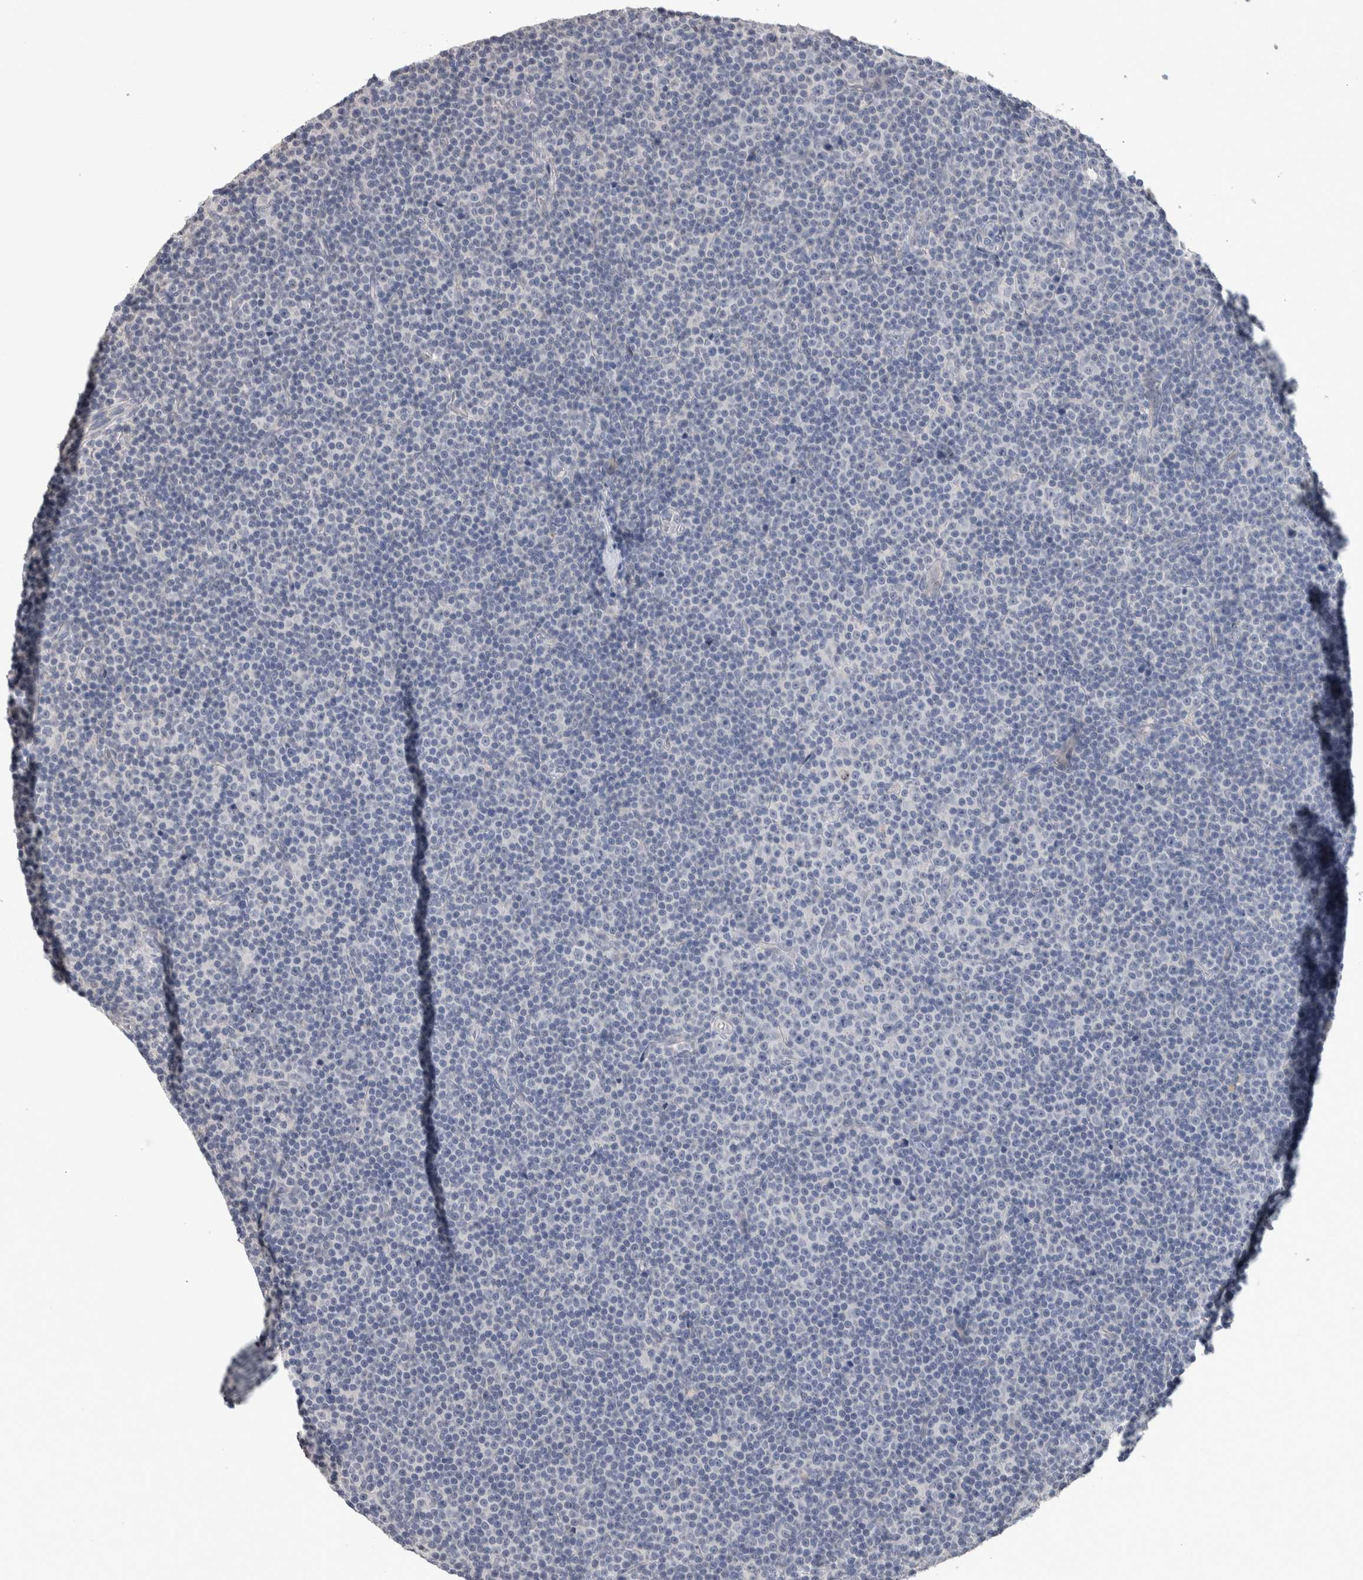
{"staining": {"intensity": "negative", "quantity": "none", "location": "none"}, "tissue": "lymphoma", "cell_type": "Tumor cells", "image_type": "cancer", "snomed": [{"axis": "morphology", "description": "Malignant lymphoma, non-Hodgkin's type, Low grade"}, {"axis": "topography", "description": "Lymph node"}], "caption": "Immunohistochemistry (IHC) micrograph of neoplastic tissue: lymphoma stained with DAB (3,3'-diaminobenzidine) shows no significant protein expression in tumor cells. (DAB IHC visualized using brightfield microscopy, high magnification).", "gene": "TMEM102", "patient": {"sex": "female", "age": 67}}